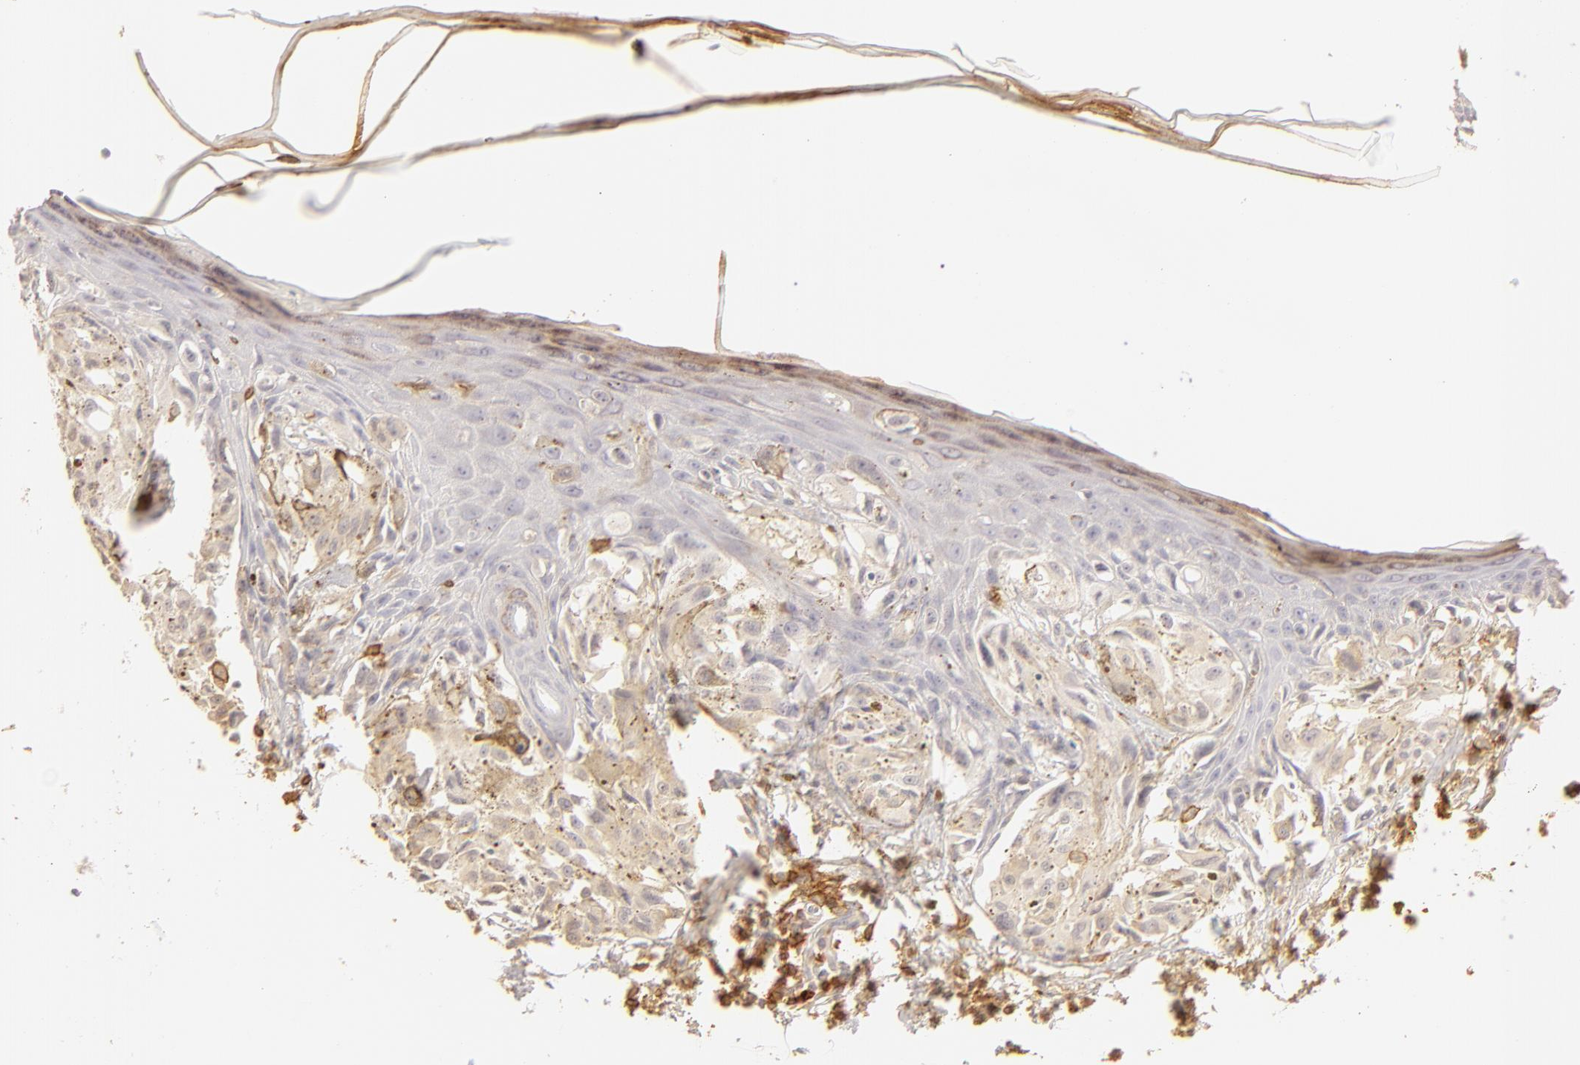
{"staining": {"intensity": "negative", "quantity": "none", "location": "none"}, "tissue": "melanoma", "cell_type": "Tumor cells", "image_type": "cancer", "snomed": [{"axis": "morphology", "description": "Malignant melanoma, NOS"}, {"axis": "topography", "description": "Skin"}], "caption": "The histopathology image reveals no staining of tumor cells in malignant melanoma.", "gene": "C1R", "patient": {"sex": "female", "age": 72}}